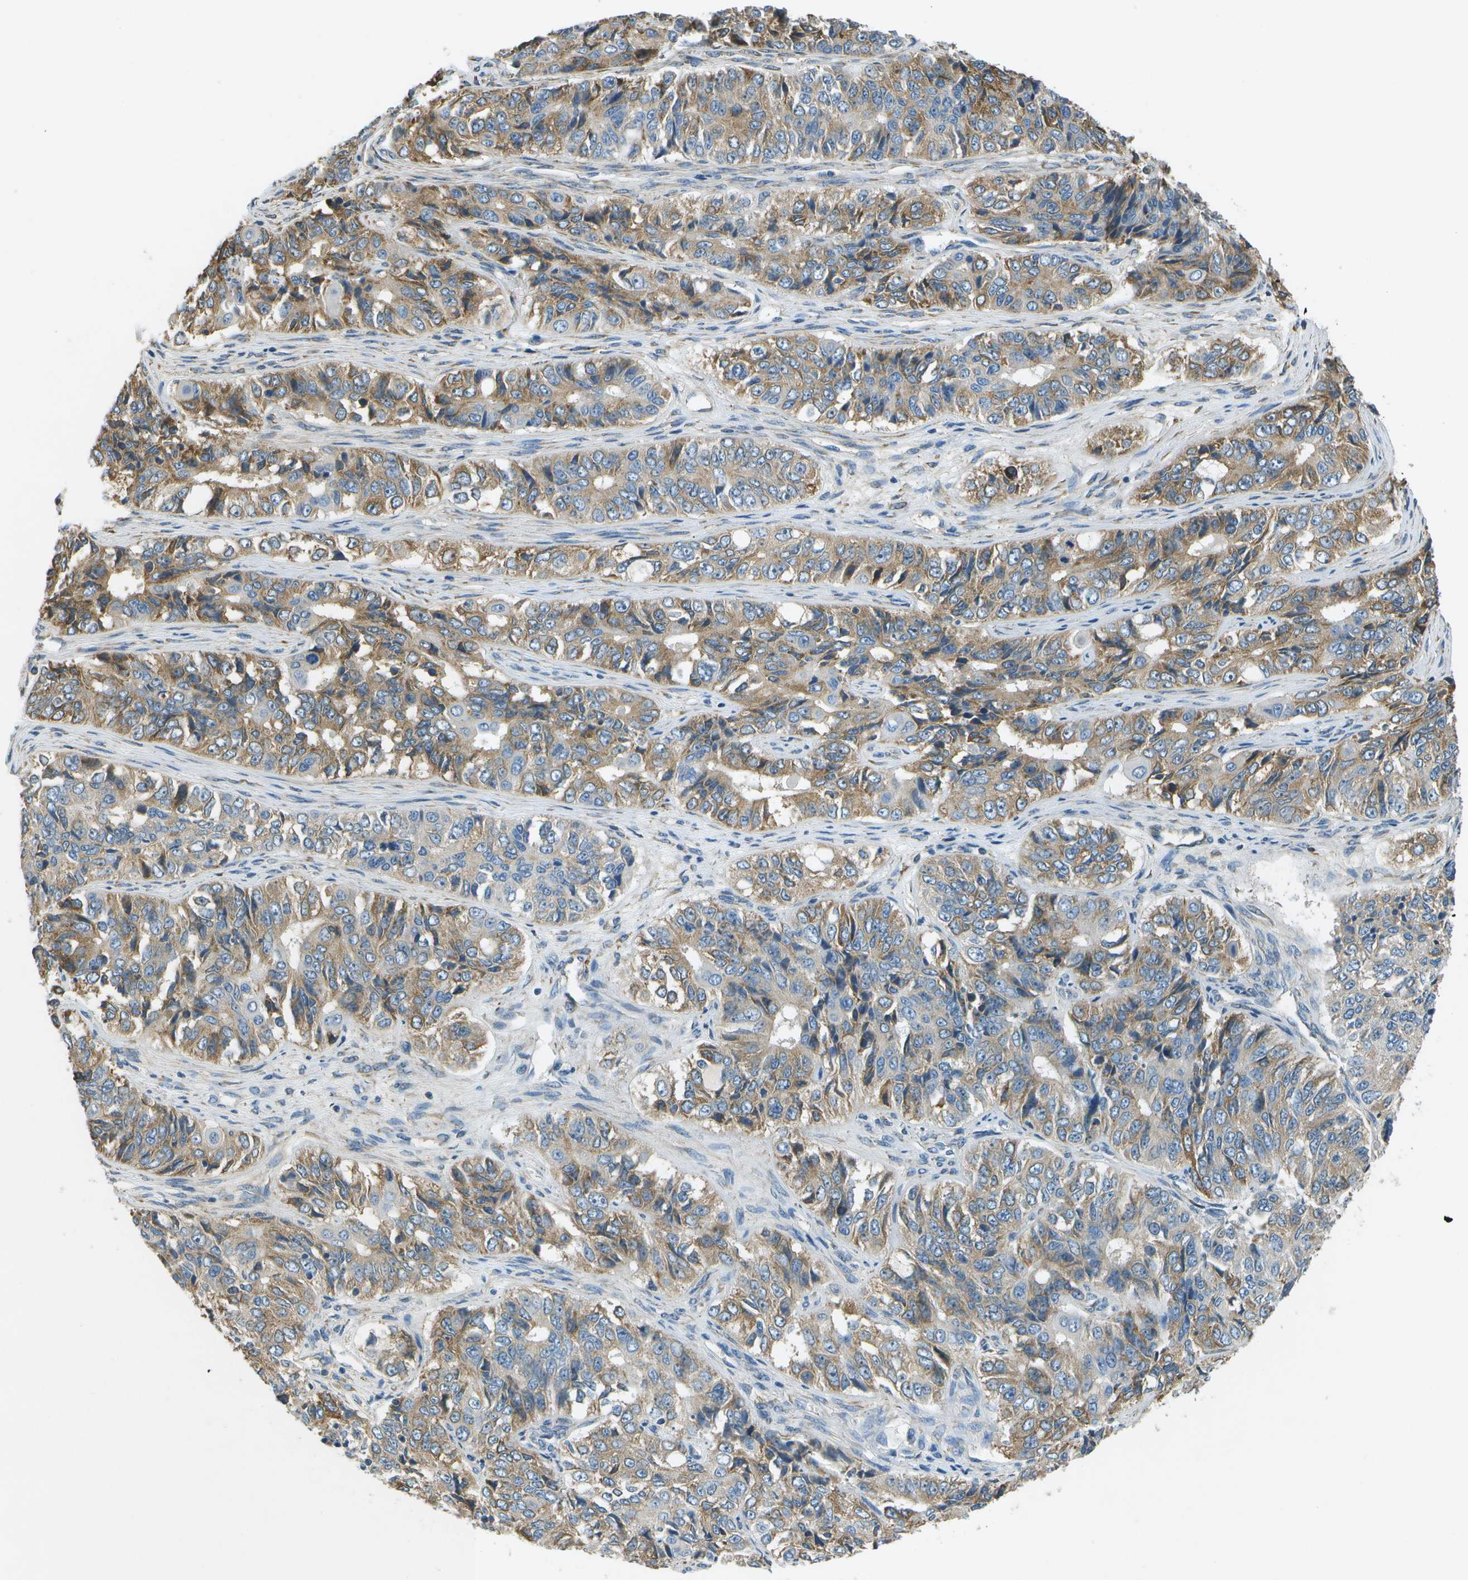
{"staining": {"intensity": "moderate", "quantity": "25%-75%", "location": "cytoplasmic/membranous"}, "tissue": "ovarian cancer", "cell_type": "Tumor cells", "image_type": "cancer", "snomed": [{"axis": "morphology", "description": "Carcinoma, endometroid"}, {"axis": "topography", "description": "Ovary"}], "caption": "Tumor cells display medium levels of moderate cytoplasmic/membranous staining in approximately 25%-75% of cells in human ovarian cancer (endometroid carcinoma). (DAB (3,3'-diaminobenzidine) IHC, brown staining for protein, blue staining for nuclei).", "gene": "SAMSN1", "patient": {"sex": "female", "age": 51}}